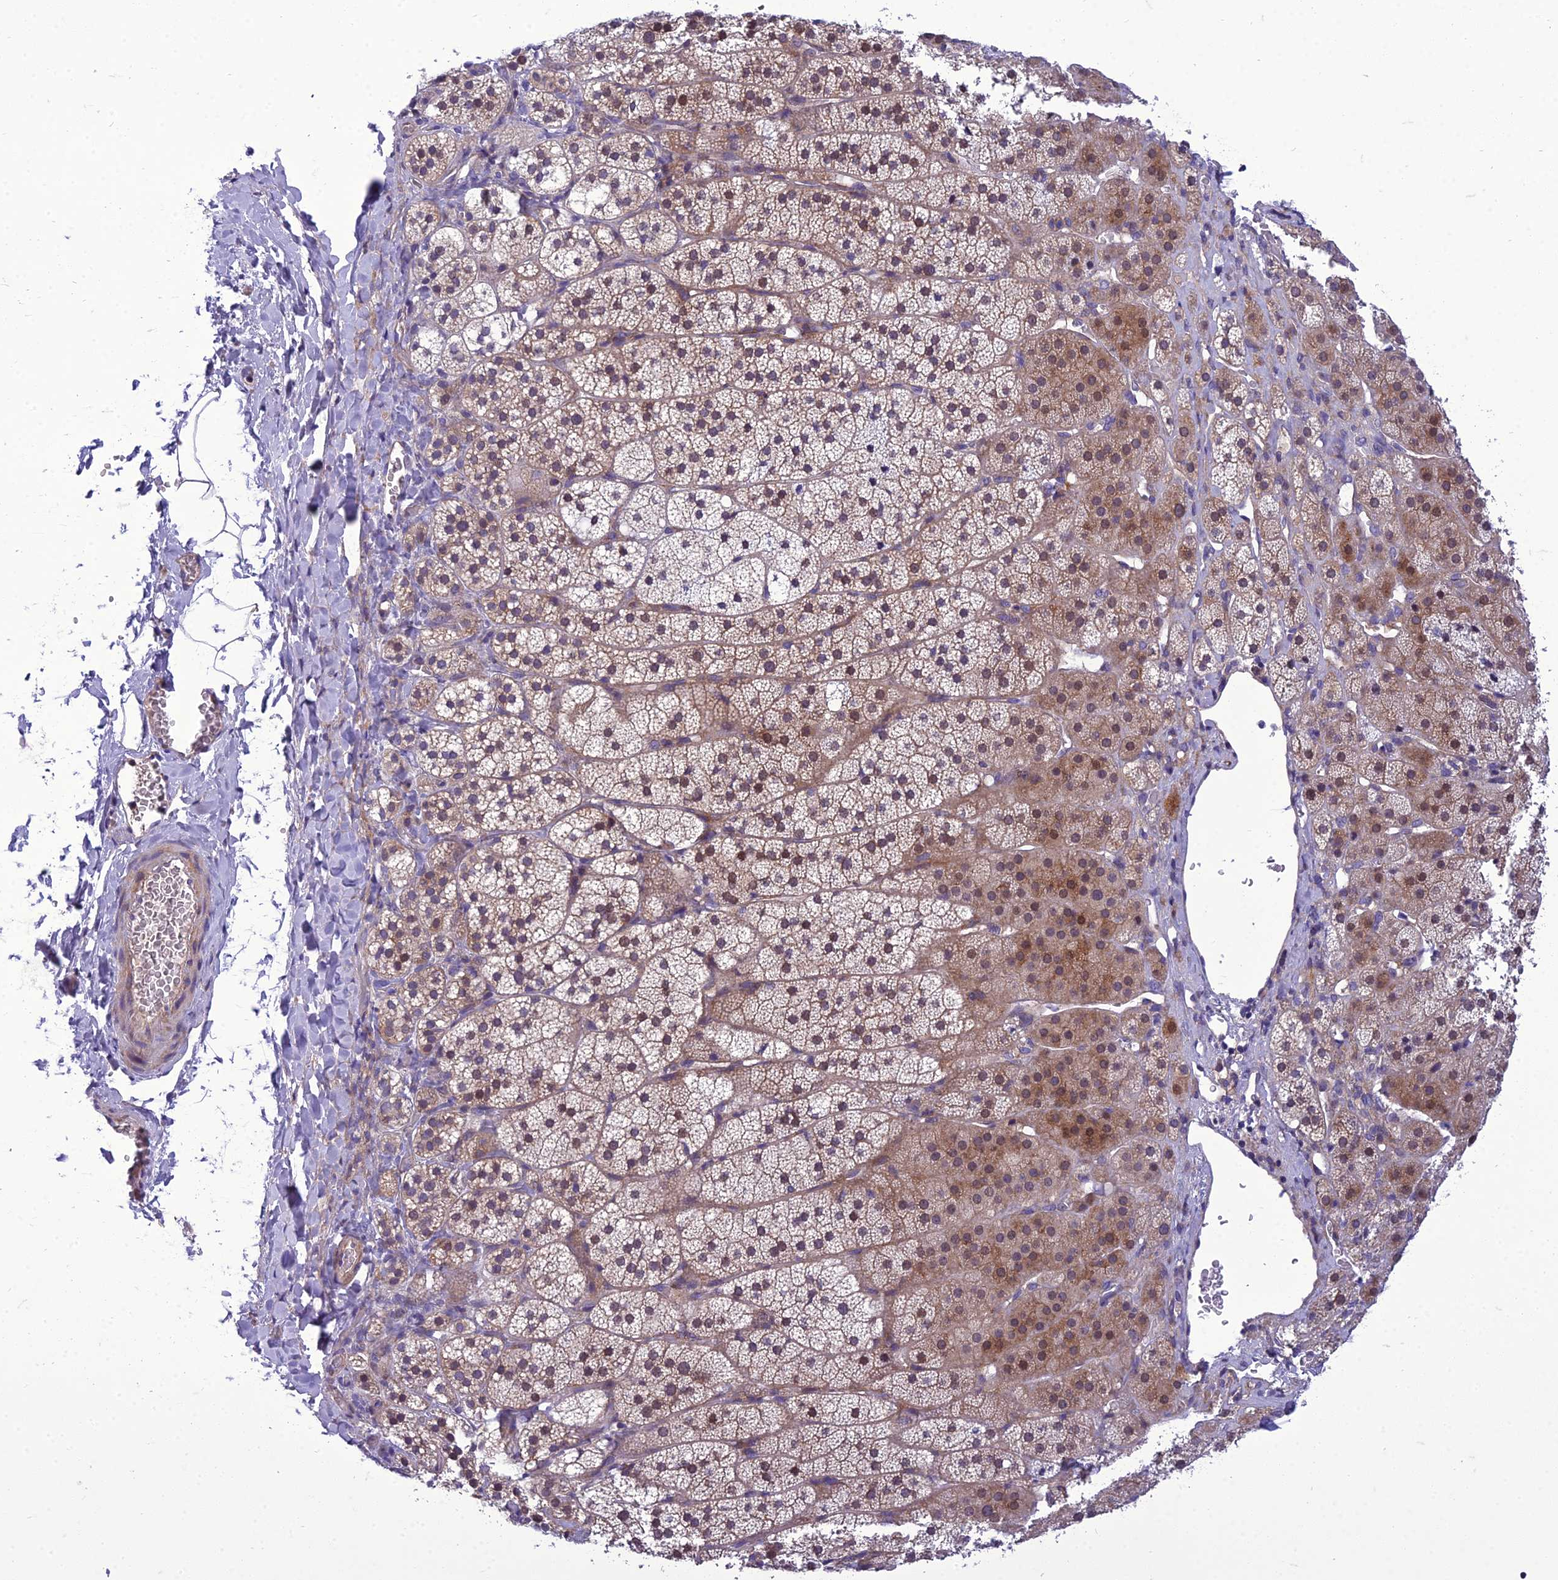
{"staining": {"intensity": "moderate", "quantity": "25%-75%", "location": "cytoplasmic/membranous,nuclear"}, "tissue": "adrenal gland", "cell_type": "Glandular cells", "image_type": "normal", "snomed": [{"axis": "morphology", "description": "Normal tissue, NOS"}, {"axis": "topography", "description": "Adrenal gland"}], "caption": "A brown stain shows moderate cytoplasmic/membranous,nuclear expression of a protein in glandular cells of unremarkable adrenal gland.", "gene": "GAB4", "patient": {"sex": "female", "age": 44}}